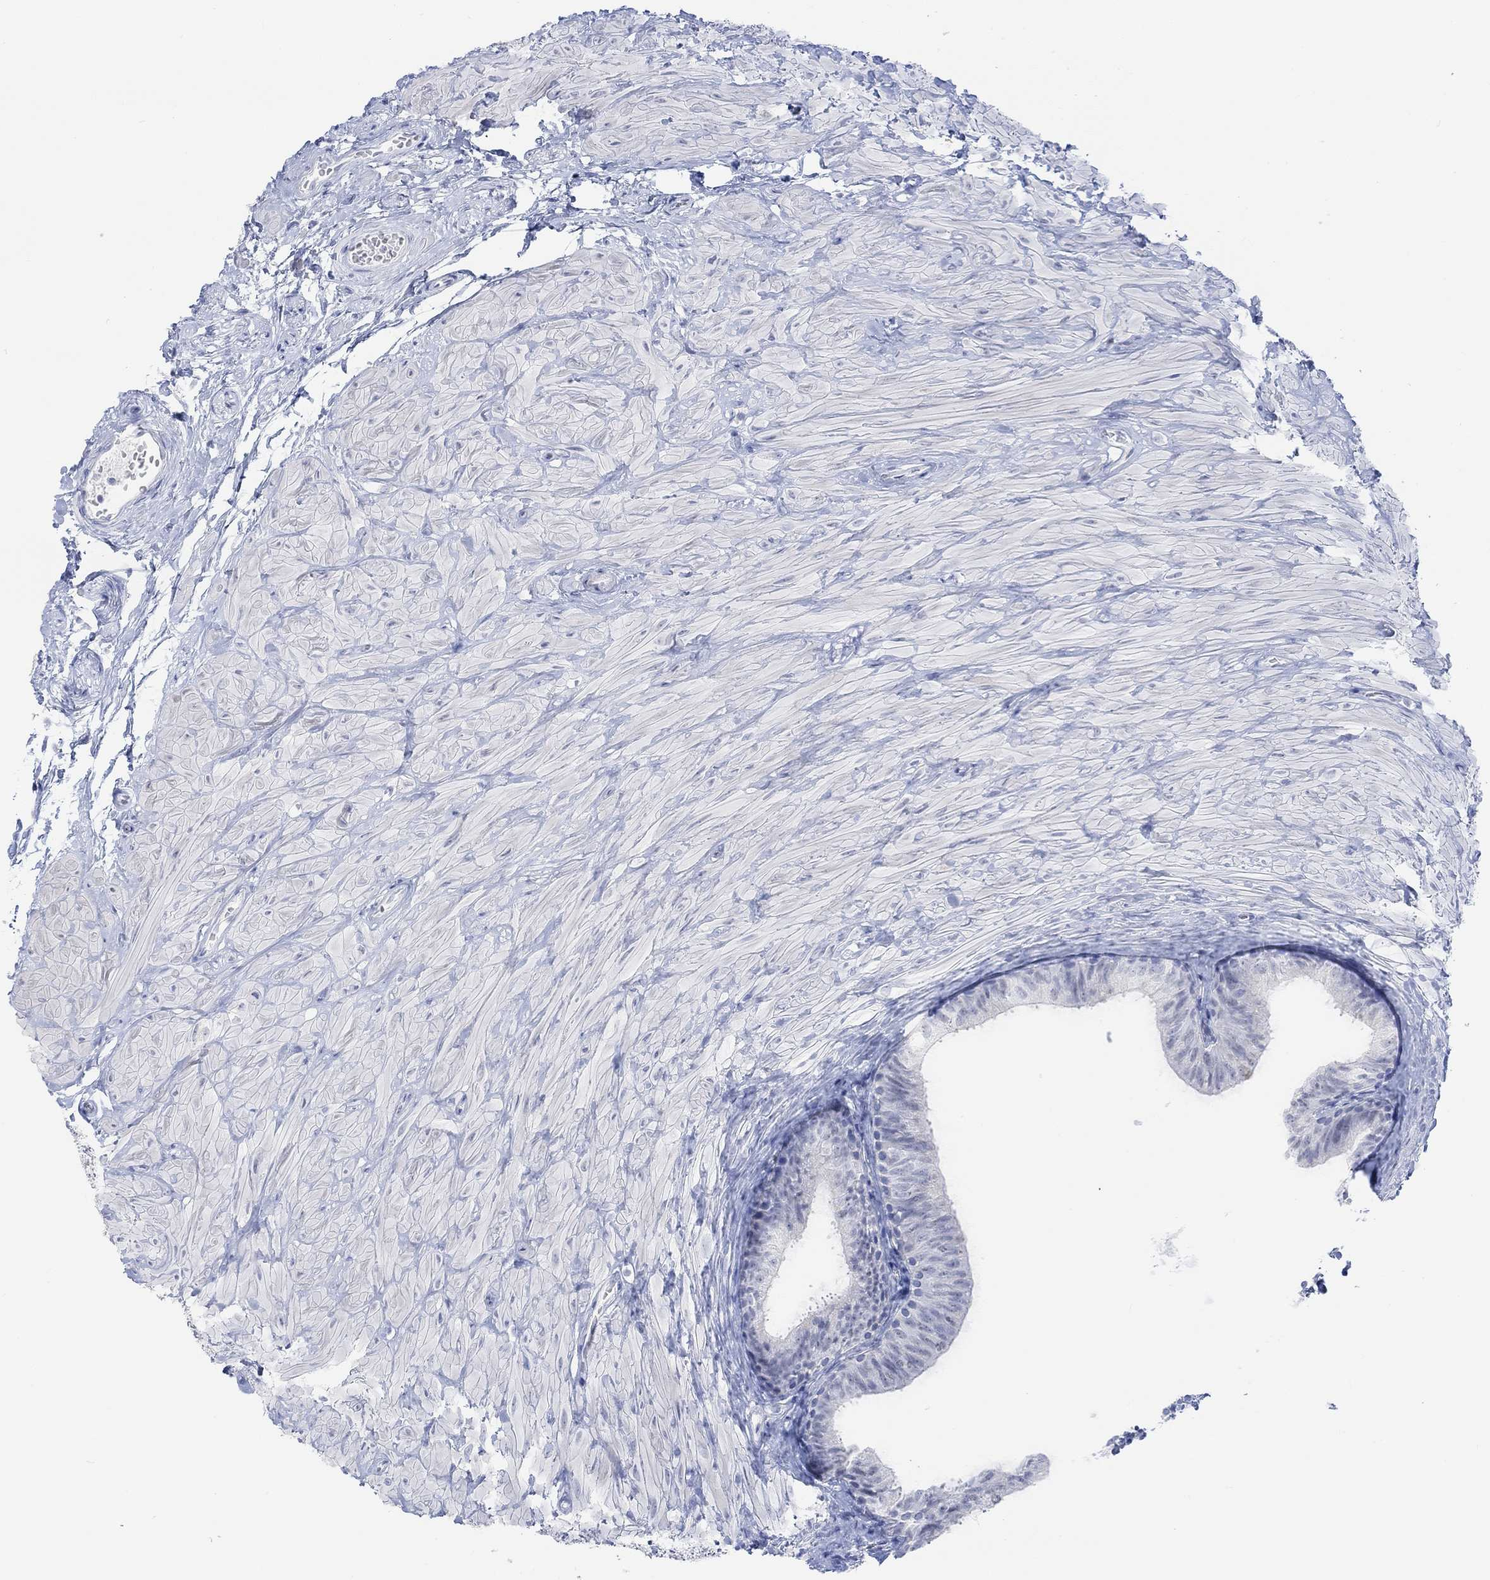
{"staining": {"intensity": "negative", "quantity": "none", "location": "none"}, "tissue": "epididymis", "cell_type": "Glandular cells", "image_type": "normal", "snomed": [{"axis": "morphology", "description": "Normal tissue, NOS"}, {"axis": "topography", "description": "Epididymis"}, {"axis": "topography", "description": "Vas deferens"}], "caption": "Immunohistochemistry (IHC) of normal human epididymis exhibits no staining in glandular cells.", "gene": "AK8", "patient": {"sex": "male", "age": 23}}